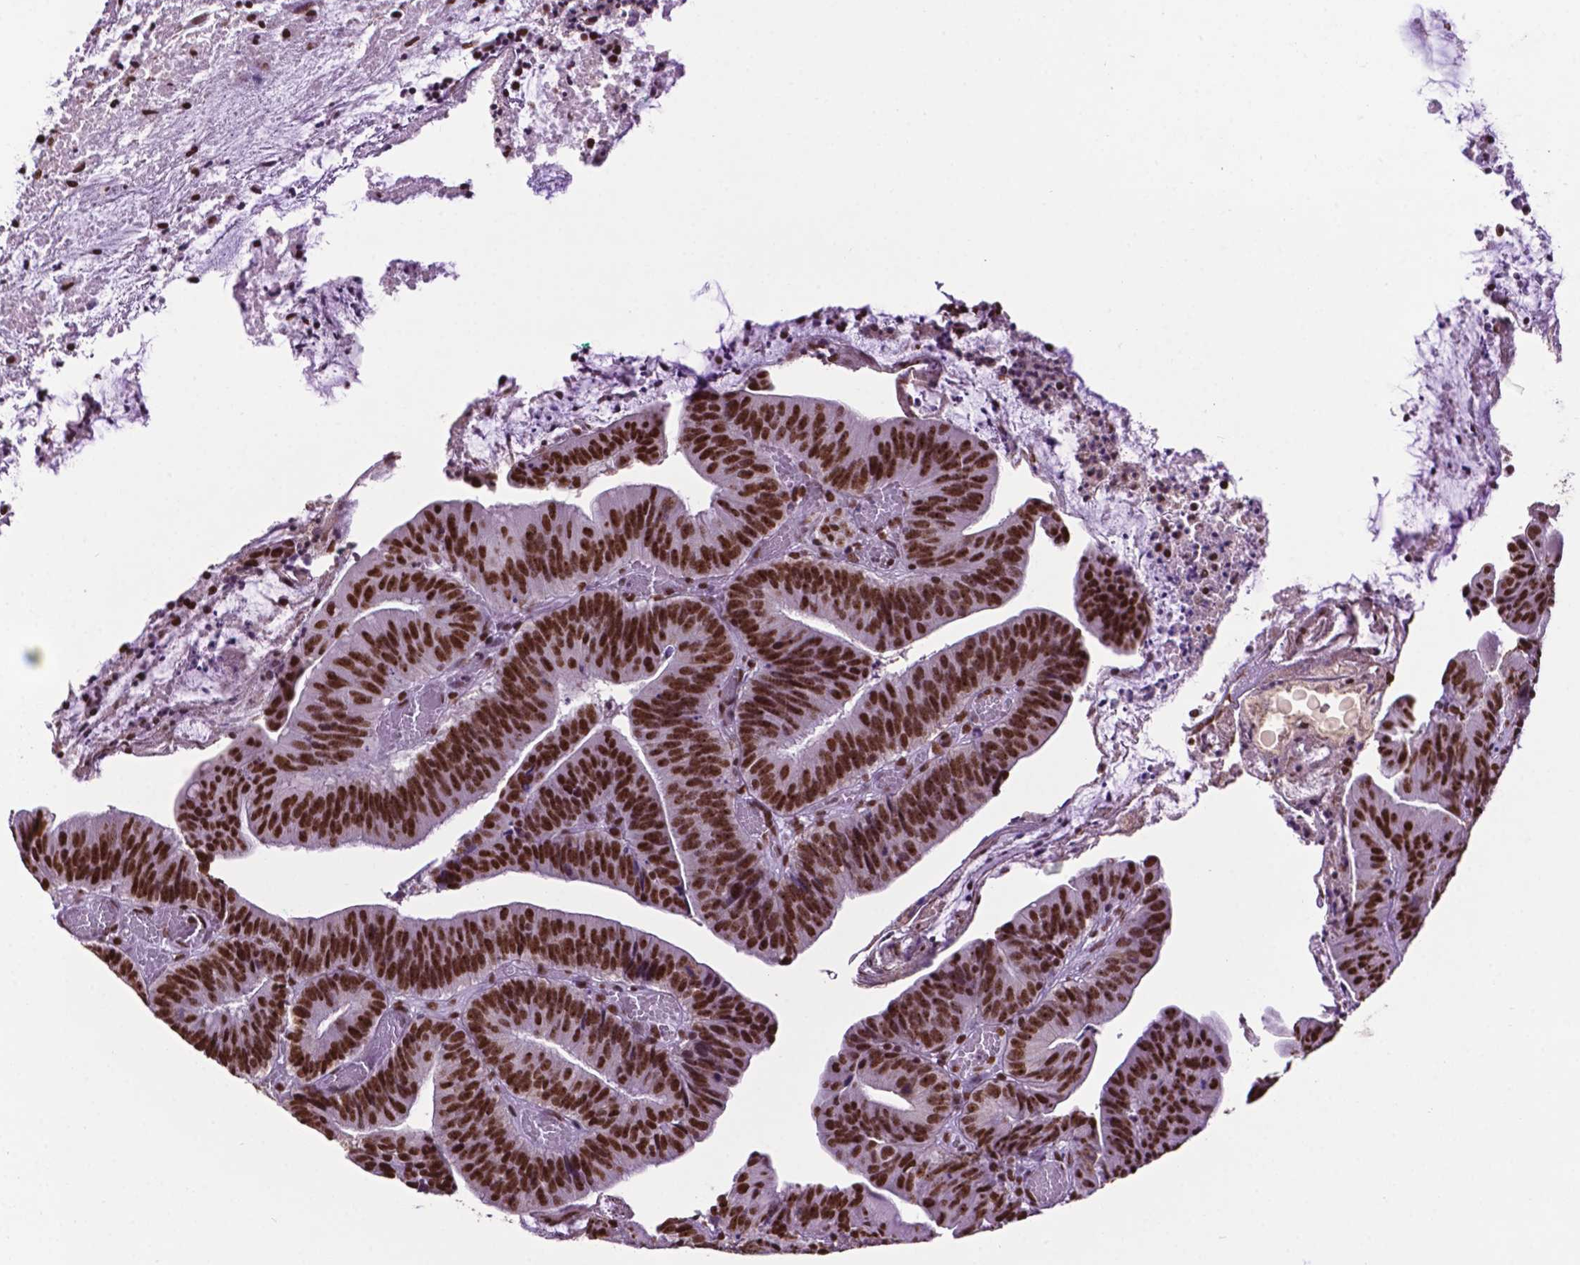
{"staining": {"intensity": "strong", "quantity": ">75%", "location": "nuclear"}, "tissue": "colorectal cancer", "cell_type": "Tumor cells", "image_type": "cancer", "snomed": [{"axis": "morphology", "description": "Adenocarcinoma, NOS"}, {"axis": "topography", "description": "Colon"}], "caption": "Immunohistochemistry (IHC) image of neoplastic tissue: human colorectal cancer (adenocarcinoma) stained using immunohistochemistry (IHC) displays high levels of strong protein expression localized specifically in the nuclear of tumor cells, appearing as a nuclear brown color.", "gene": "CCAR2", "patient": {"sex": "female", "age": 78}}